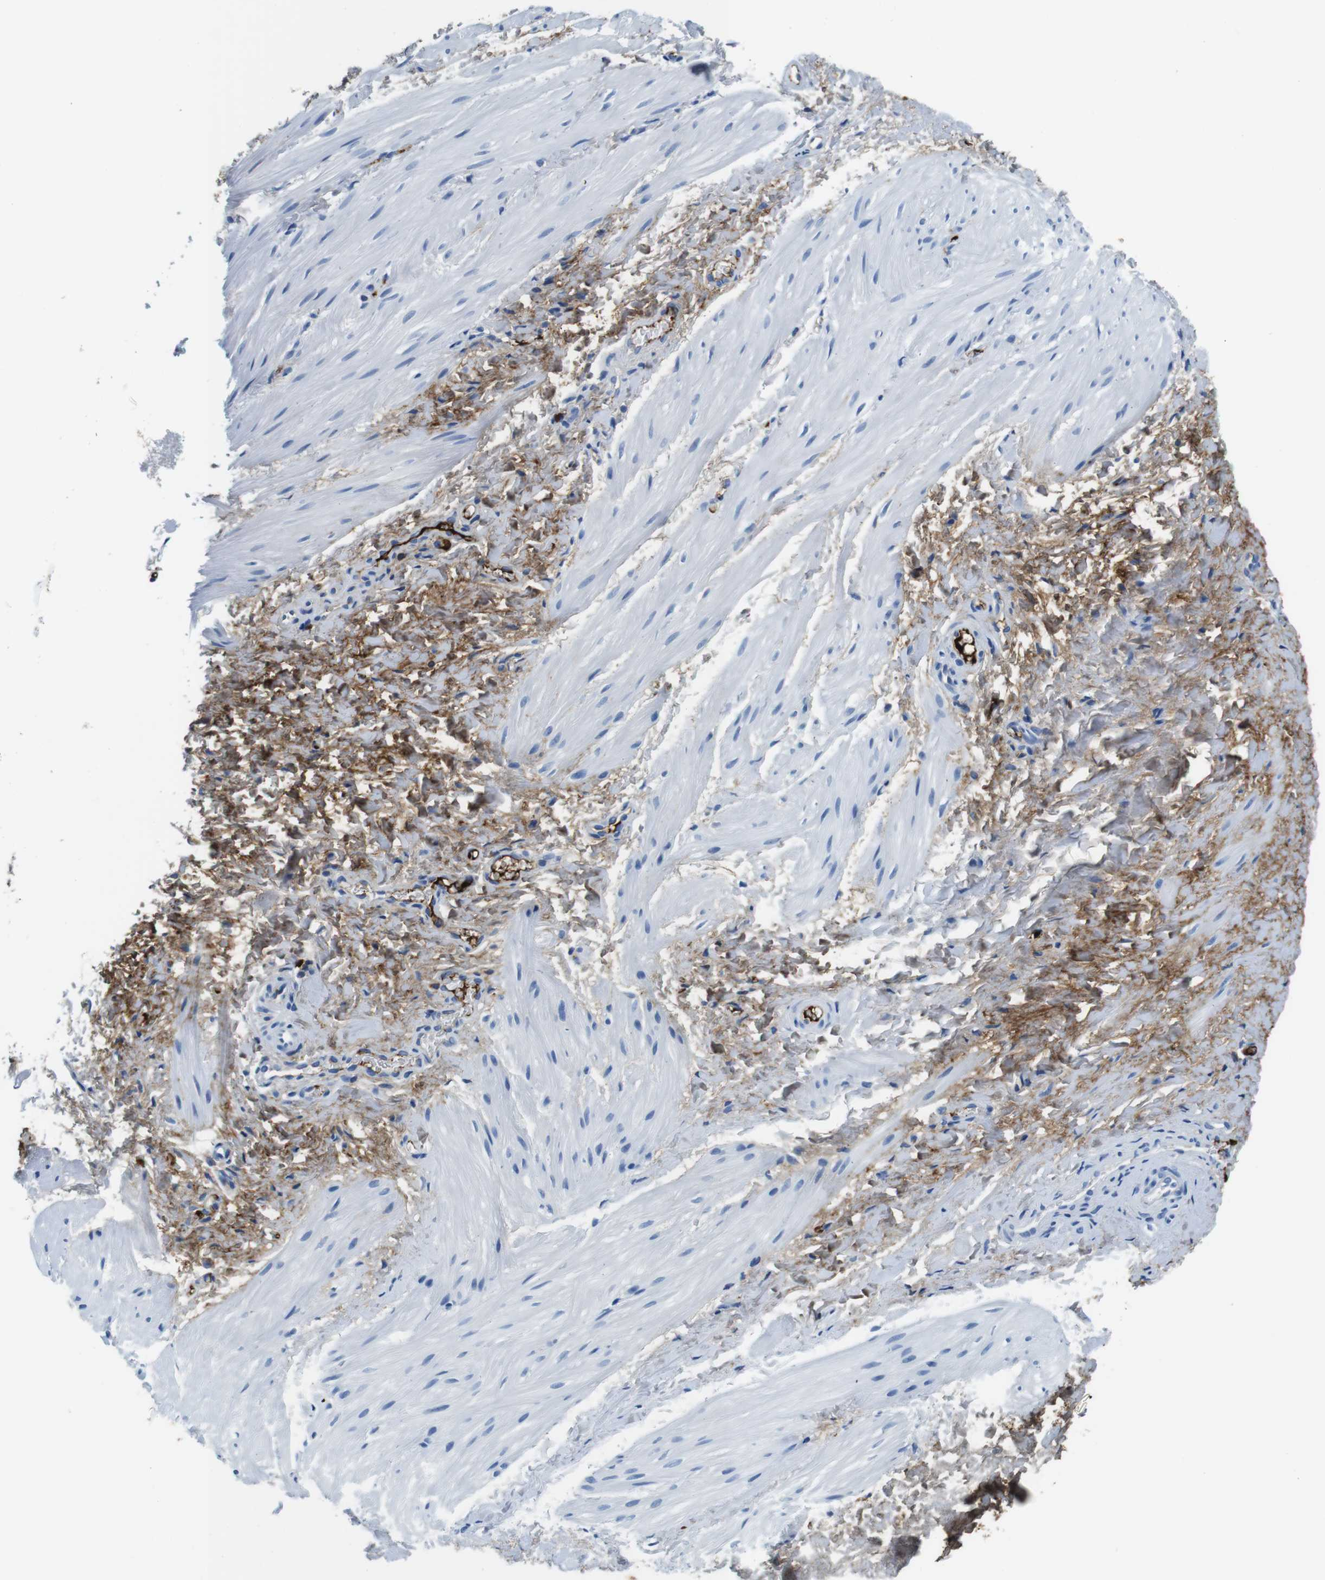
{"staining": {"intensity": "negative", "quantity": "none", "location": "none"}, "tissue": "smooth muscle", "cell_type": "Smooth muscle cells", "image_type": "normal", "snomed": [{"axis": "morphology", "description": "Normal tissue, NOS"}, {"axis": "topography", "description": "Smooth muscle"}], "caption": "This is an immunohistochemistry (IHC) histopathology image of unremarkable smooth muscle. There is no staining in smooth muscle cells.", "gene": "IGKC", "patient": {"sex": "male", "age": 16}}